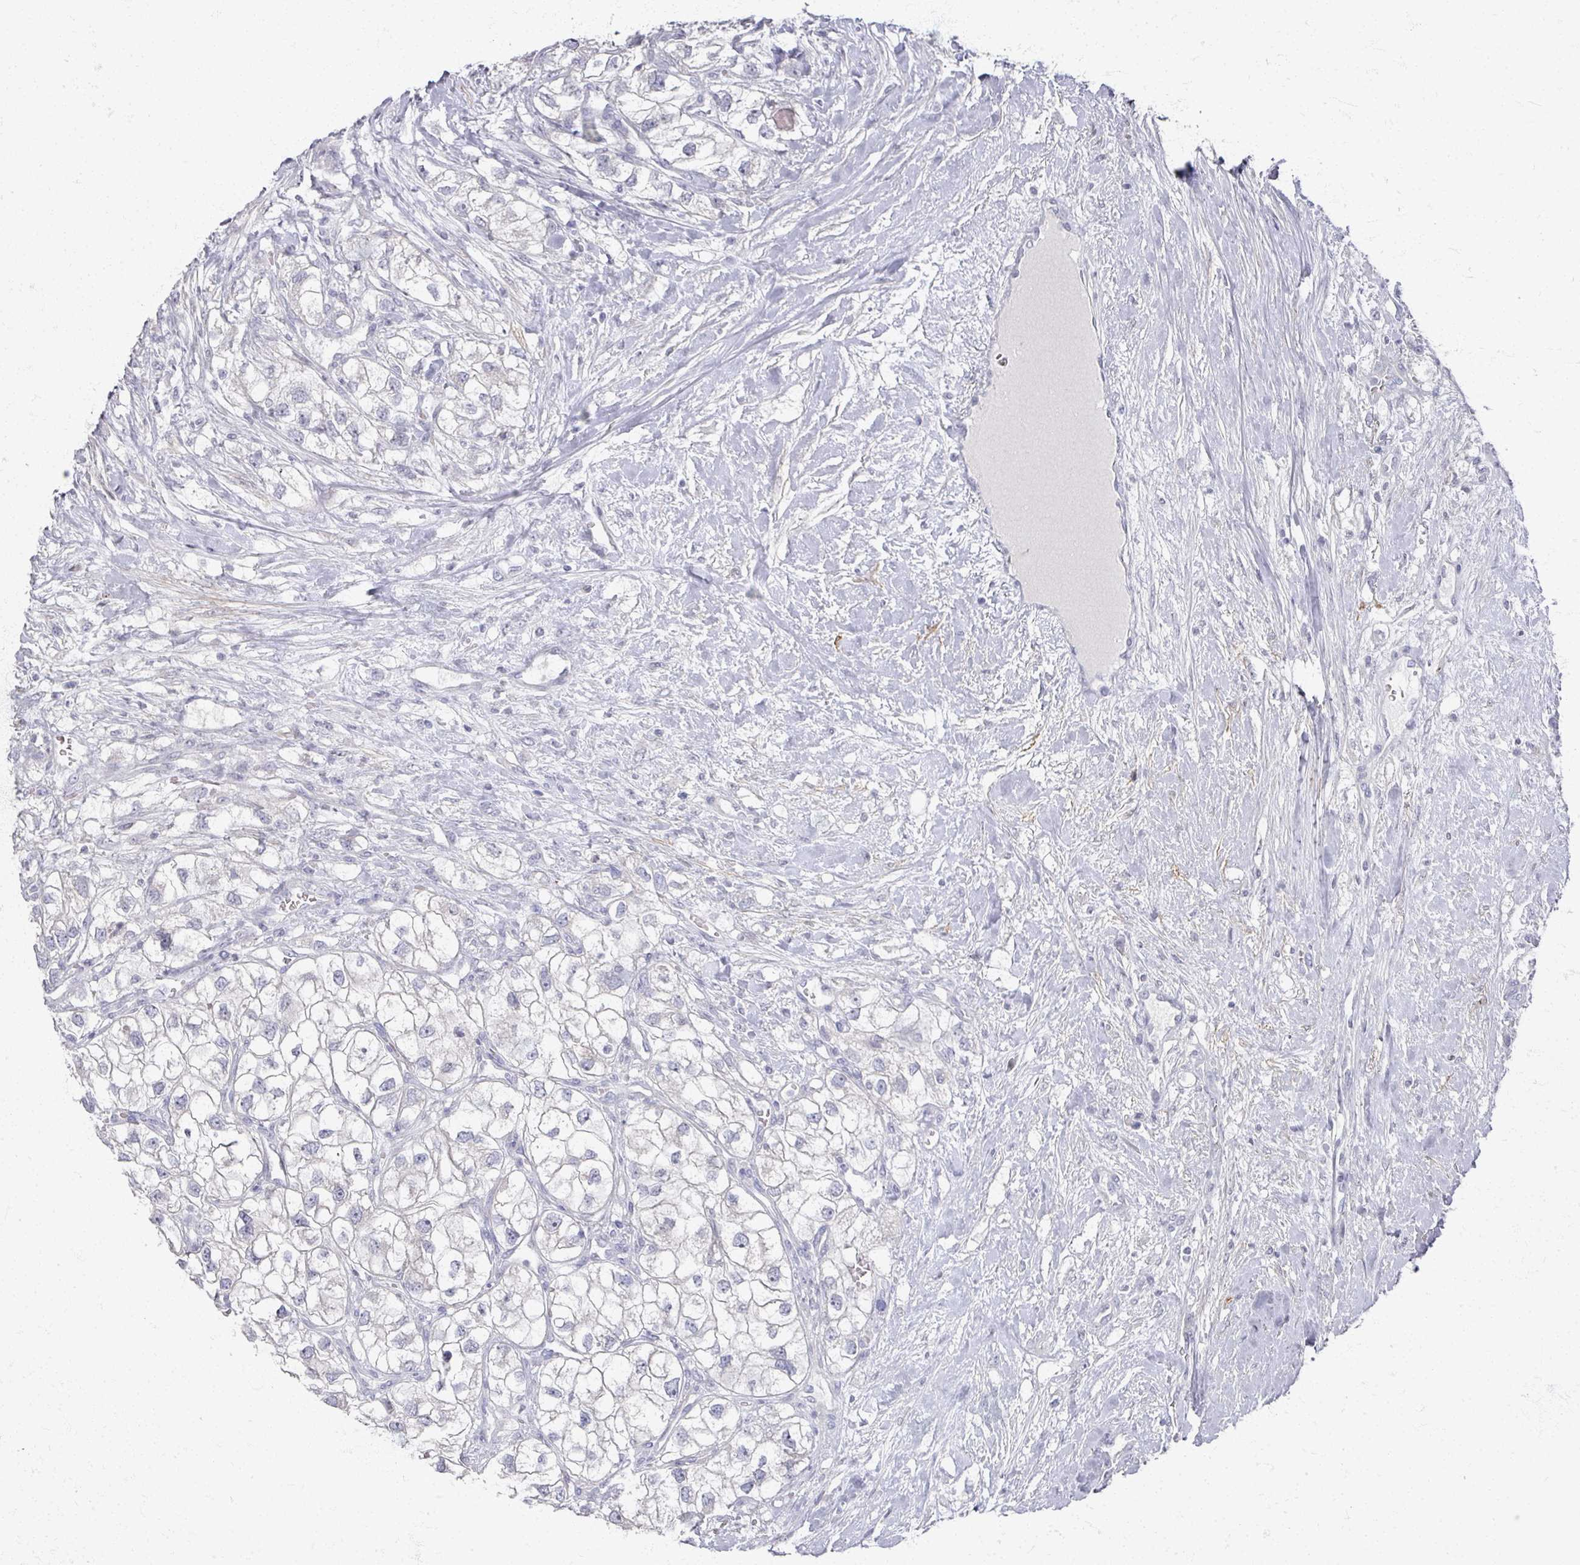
{"staining": {"intensity": "negative", "quantity": "none", "location": "none"}, "tissue": "renal cancer", "cell_type": "Tumor cells", "image_type": "cancer", "snomed": [{"axis": "morphology", "description": "Adenocarcinoma, NOS"}, {"axis": "topography", "description": "Kidney"}], "caption": "This is an IHC image of renal adenocarcinoma. There is no staining in tumor cells.", "gene": "TTYH3", "patient": {"sex": "male", "age": 59}}